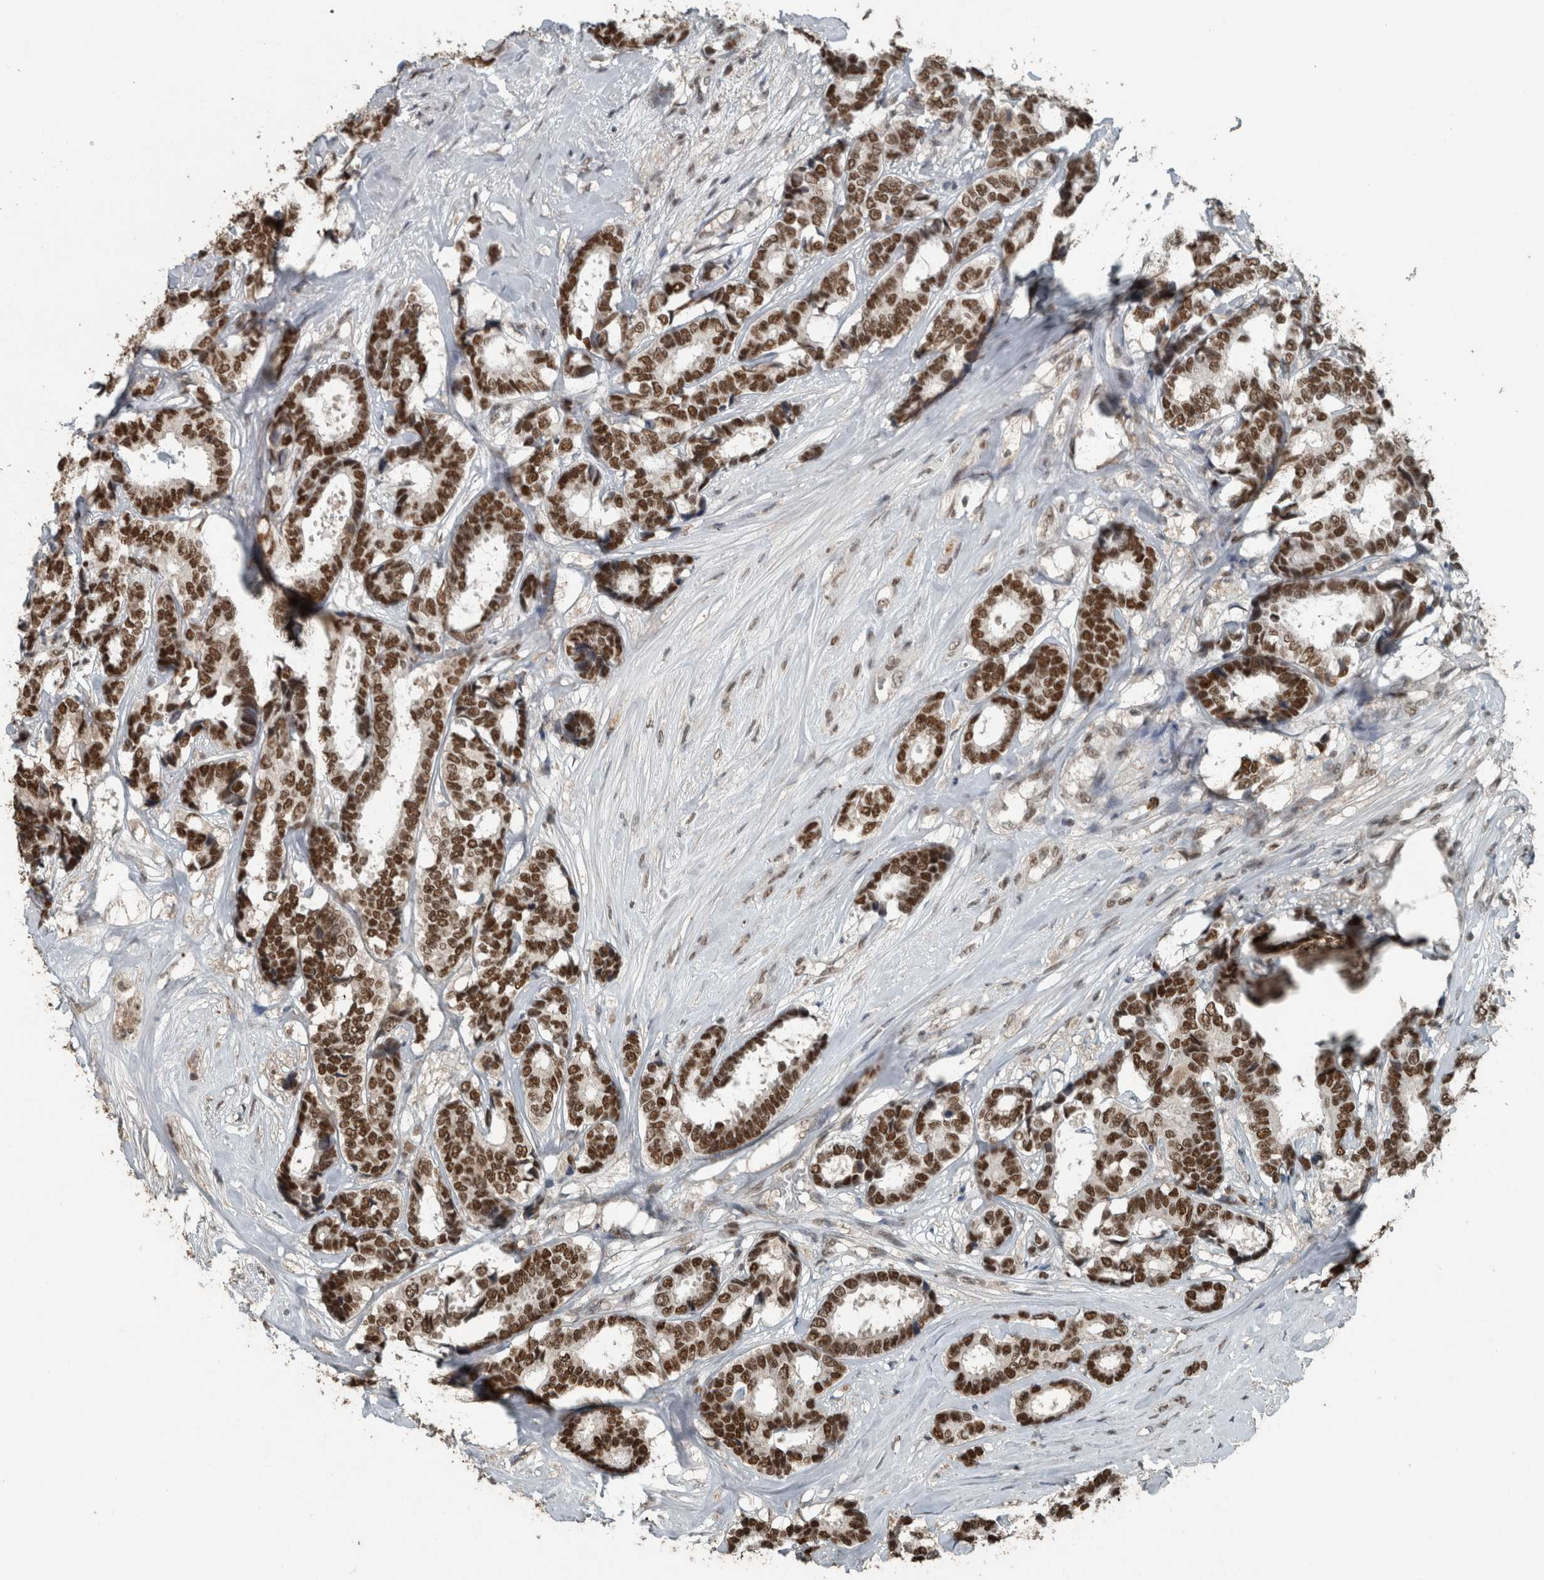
{"staining": {"intensity": "strong", "quantity": ">75%", "location": "nuclear"}, "tissue": "breast cancer", "cell_type": "Tumor cells", "image_type": "cancer", "snomed": [{"axis": "morphology", "description": "Duct carcinoma"}, {"axis": "topography", "description": "Breast"}], "caption": "This photomicrograph demonstrates breast cancer (invasive ductal carcinoma) stained with IHC to label a protein in brown. The nuclear of tumor cells show strong positivity for the protein. Nuclei are counter-stained blue.", "gene": "ZNF24", "patient": {"sex": "female", "age": 87}}